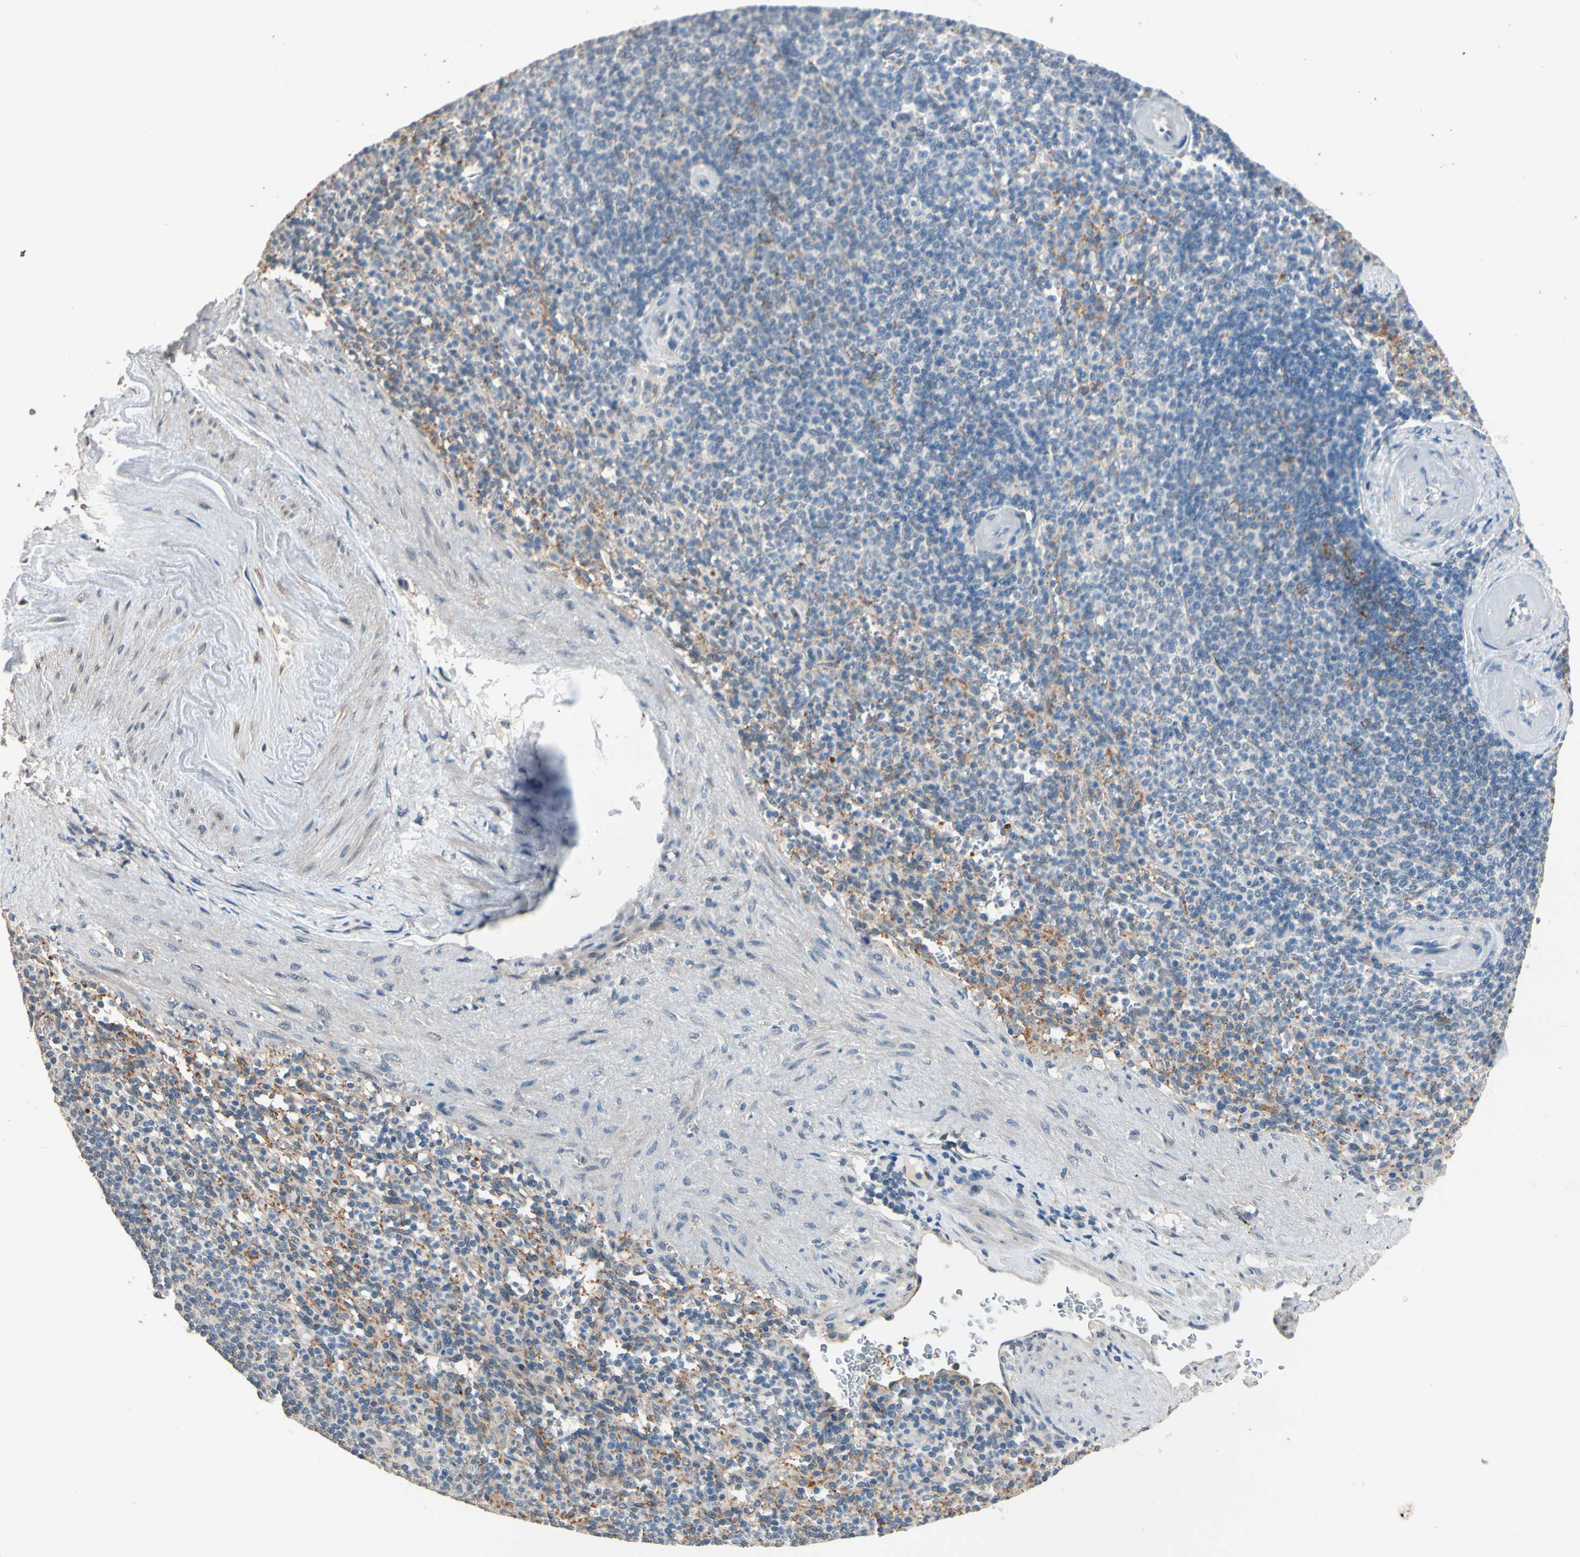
{"staining": {"intensity": "moderate", "quantity": "25%-75%", "location": "cytoplasmic/membranous"}, "tissue": "spleen", "cell_type": "Cells in red pulp", "image_type": "normal", "snomed": [{"axis": "morphology", "description": "Normal tissue, NOS"}, {"axis": "topography", "description": "Spleen"}], "caption": "DAB immunohistochemical staining of unremarkable spleen exhibits moderate cytoplasmic/membranous protein staining in approximately 25%-75% of cells in red pulp.", "gene": "TASOR", "patient": {"sex": "female", "age": 74}}